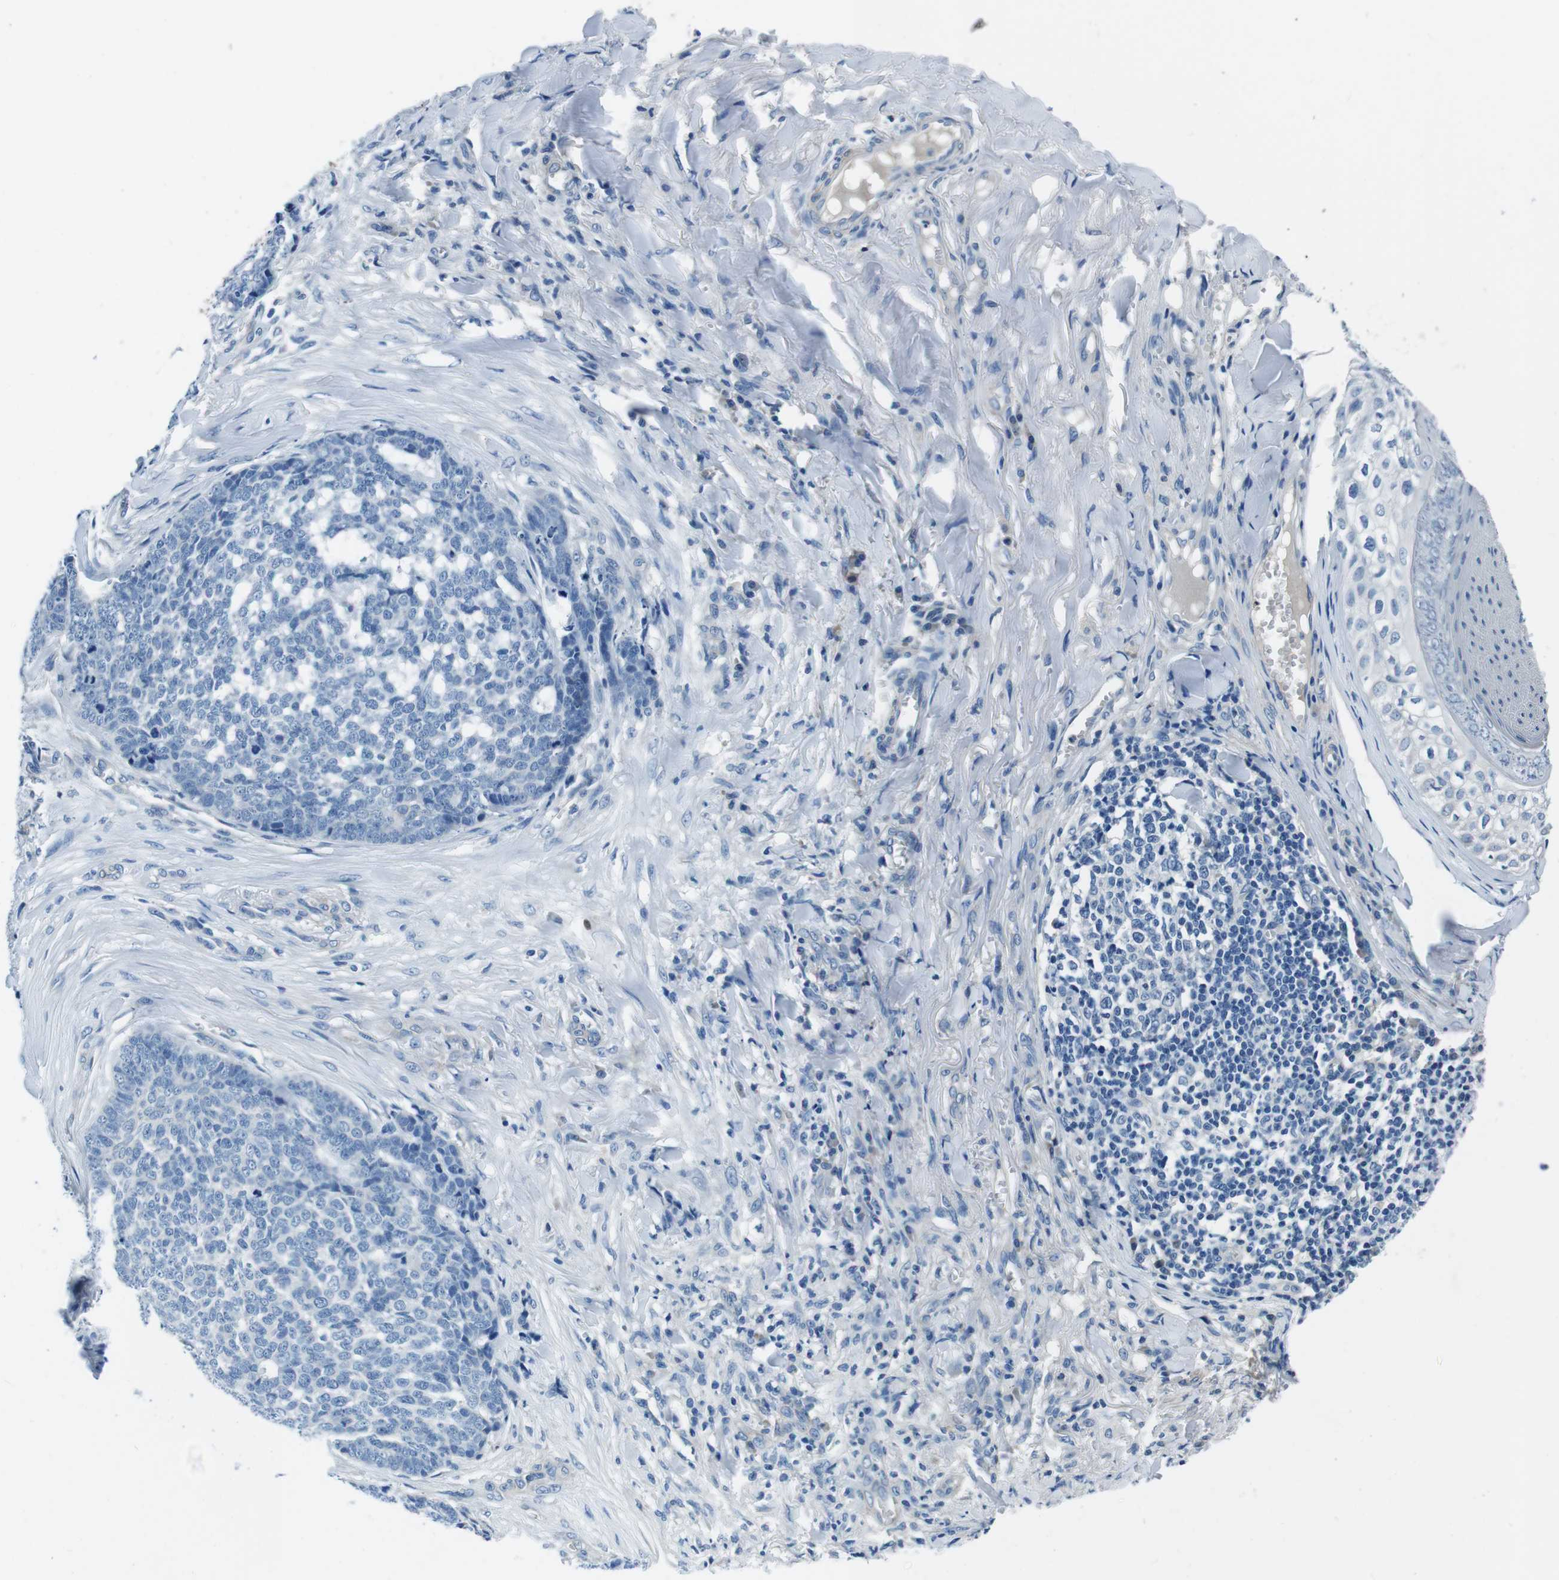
{"staining": {"intensity": "negative", "quantity": "none", "location": "none"}, "tissue": "skin cancer", "cell_type": "Tumor cells", "image_type": "cancer", "snomed": [{"axis": "morphology", "description": "Basal cell carcinoma"}, {"axis": "topography", "description": "Skin"}], "caption": "Immunohistochemistry (IHC) of human skin cancer reveals no positivity in tumor cells. (DAB IHC, high magnification).", "gene": "CASQ1", "patient": {"sex": "male", "age": 84}}